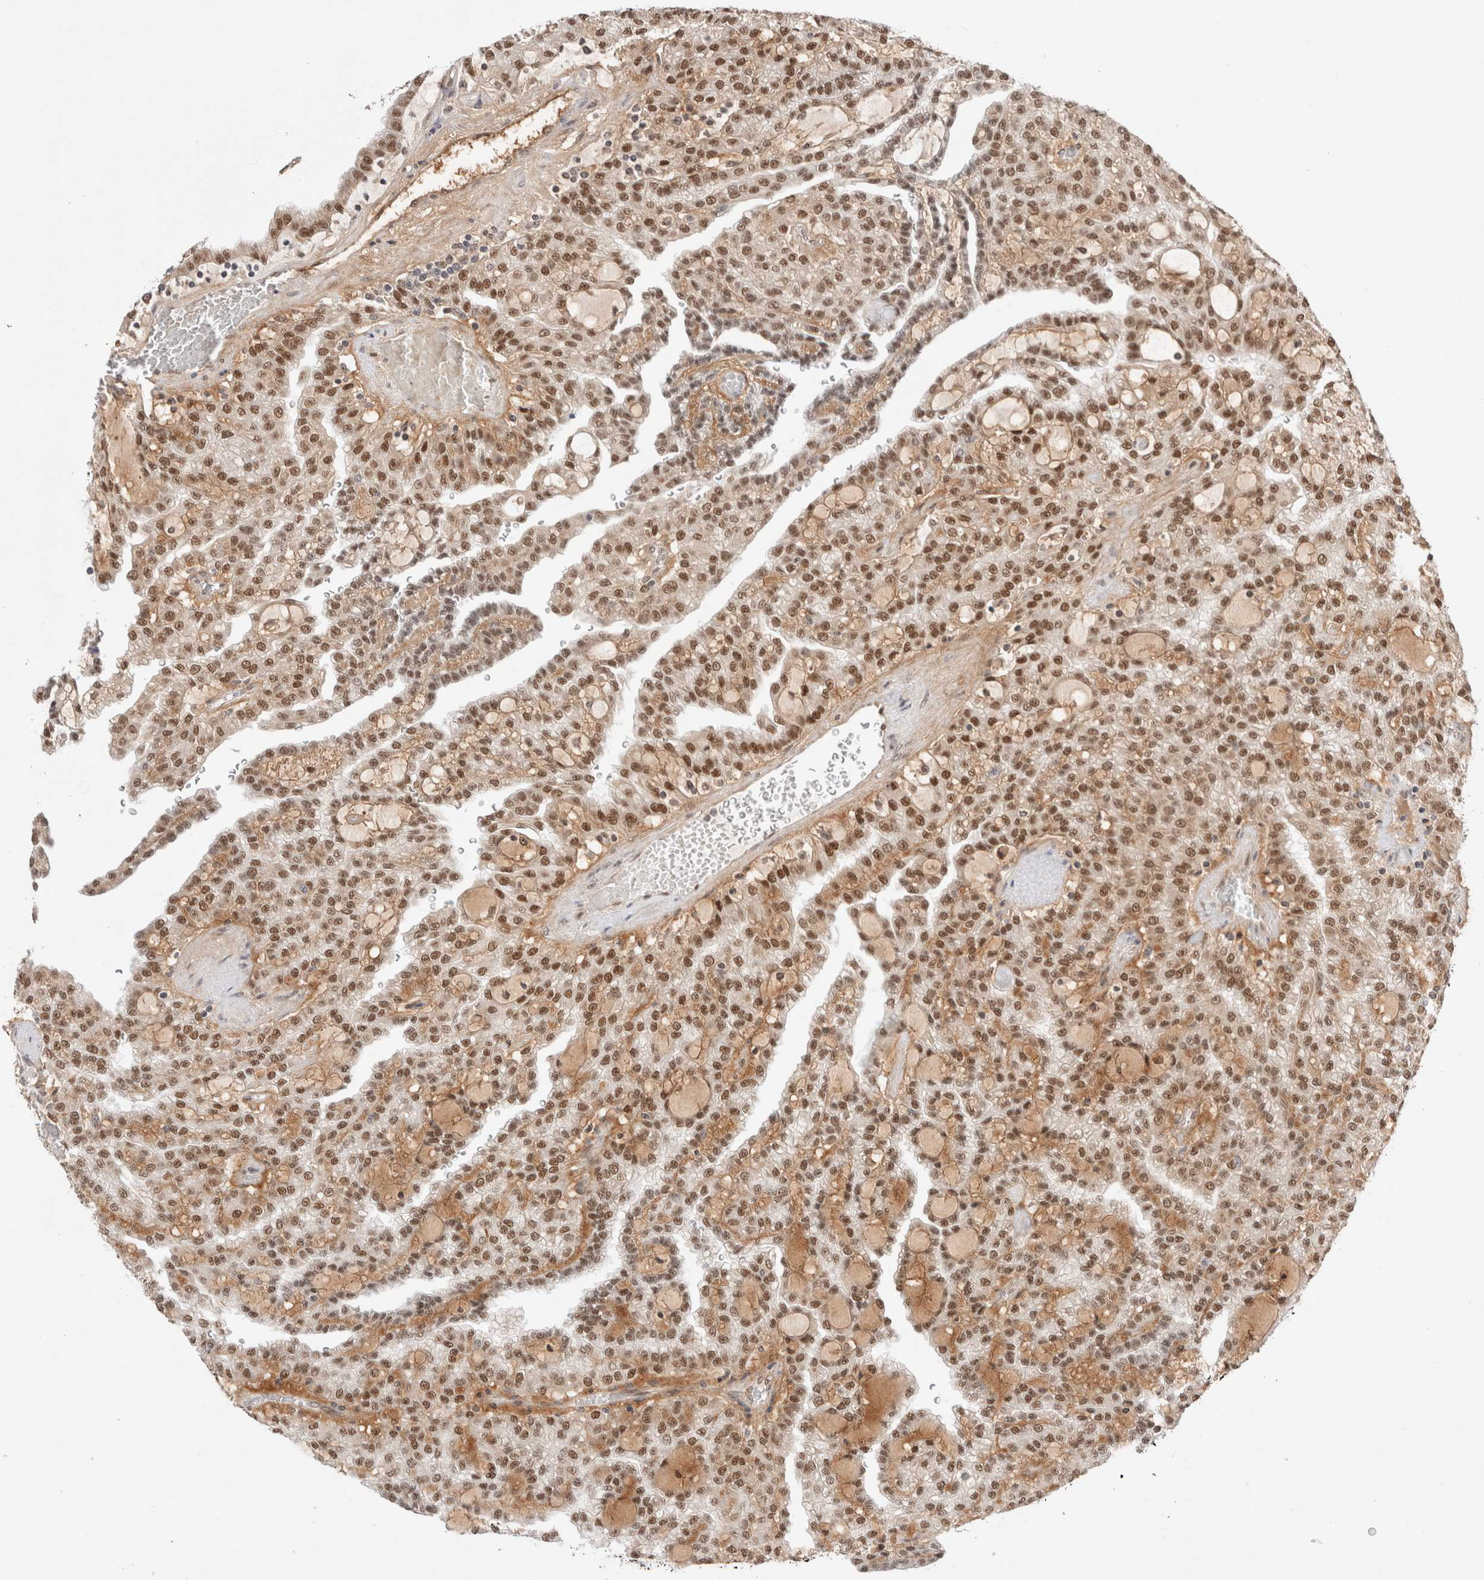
{"staining": {"intensity": "moderate", "quantity": ">75%", "location": "nuclear"}, "tissue": "renal cancer", "cell_type": "Tumor cells", "image_type": "cancer", "snomed": [{"axis": "morphology", "description": "Adenocarcinoma, NOS"}, {"axis": "topography", "description": "Kidney"}], "caption": "Moderate nuclear staining is present in approximately >75% of tumor cells in adenocarcinoma (renal).", "gene": "GTF2I", "patient": {"sex": "male", "age": 63}}